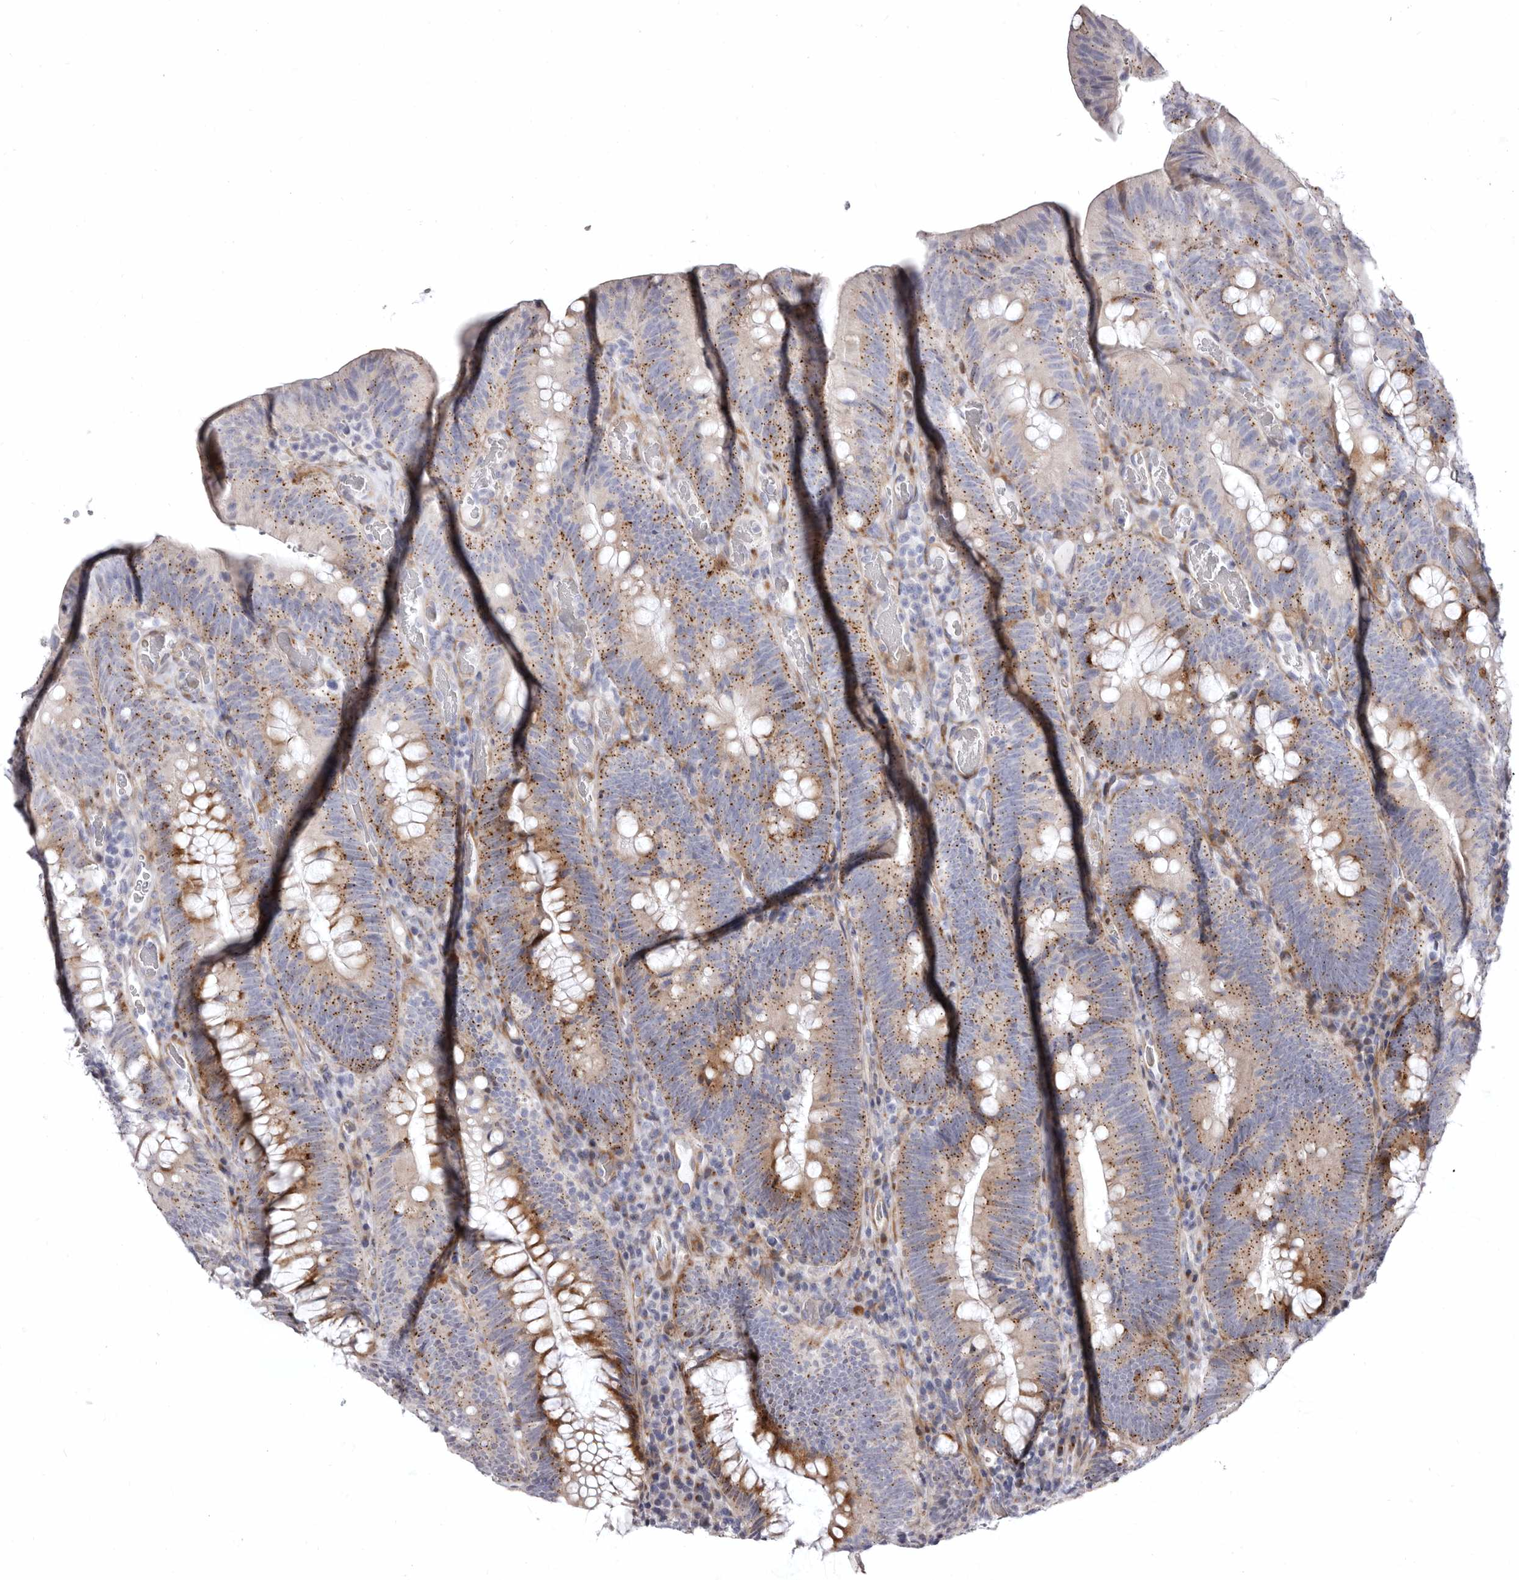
{"staining": {"intensity": "moderate", "quantity": ">75%", "location": "cytoplasmic/membranous"}, "tissue": "colorectal cancer", "cell_type": "Tumor cells", "image_type": "cancer", "snomed": [{"axis": "morphology", "description": "Normal tissue, NOS"}, {"axis": "topography", "description": "Colon"}], "caption": "The histopathology image exhibits a brown stain indicating the presence of a protein in the cytoplasmic/membranous of tumor cells in colorectal cancer. Immunohistochemistry stains the protein in brown and the nuclei are stained blue.", "gene": "AIDA", "patient": {"sex": "female", "age": 82}}